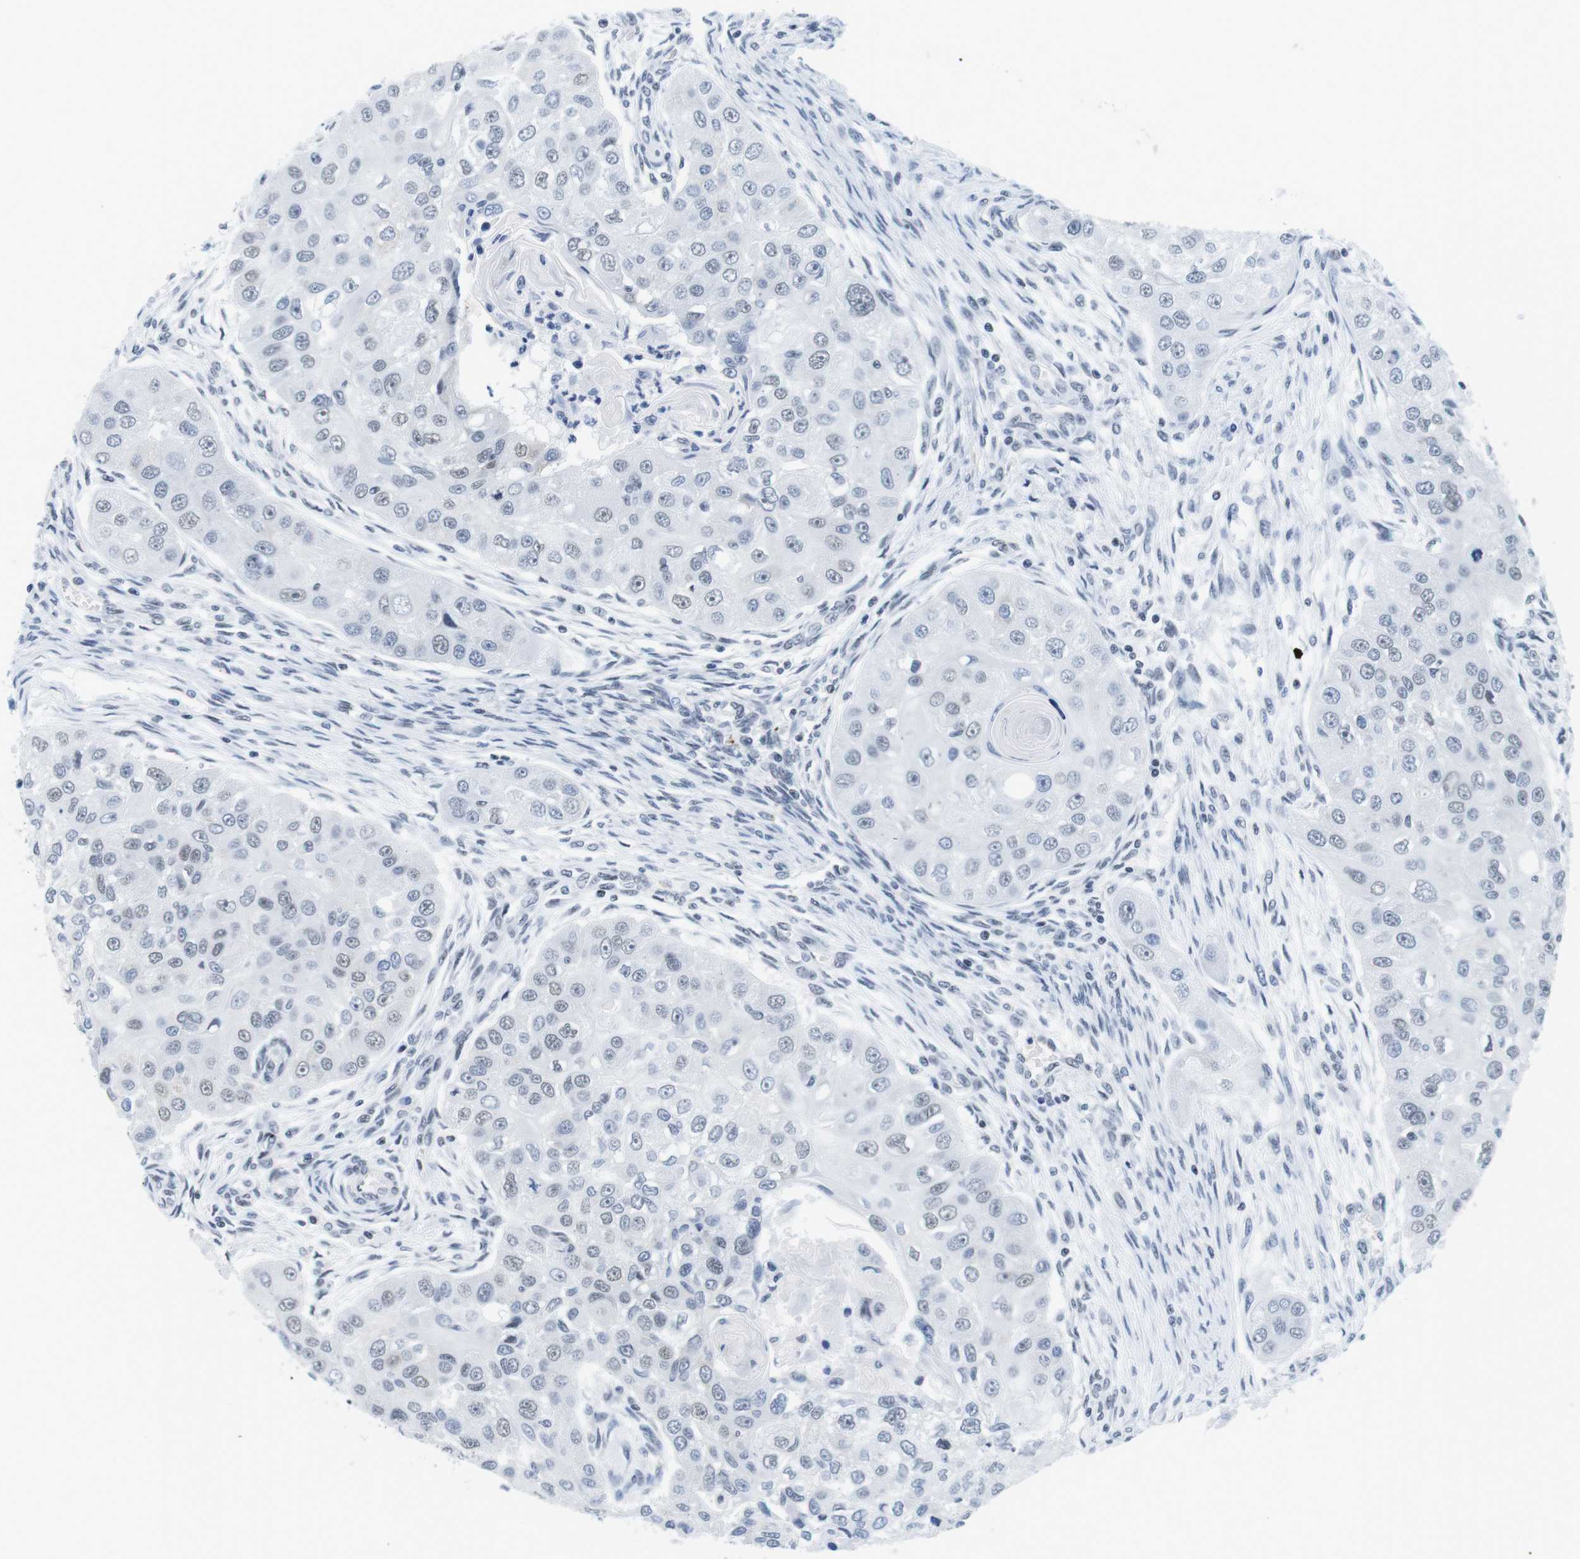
{"staining": {"intensity": "negative", "quantity": "none", "location": "none"}, "tissue": "head and neck cancer", "cell_type": "Tumor cells", "image_type": "cancer", "snomed": [{"axis": "morphology", "description": "Normal tissue, NOS"}, {"axis": "morphology", "description": "Squamous cell carcinoma, NOS"}, {"axis": "topography", "description": "Skeletal muscle"}, {"axis": "topography", "description": "Head-Neck"}], "caption": "DAB (3,3'-diaminobenzidine) immunohistochemical staining of human head and neck cancer exhibits no significant expression in tumor cells.", "gene": "IFI16", "patient": {"sex": "male", "age": 51}}